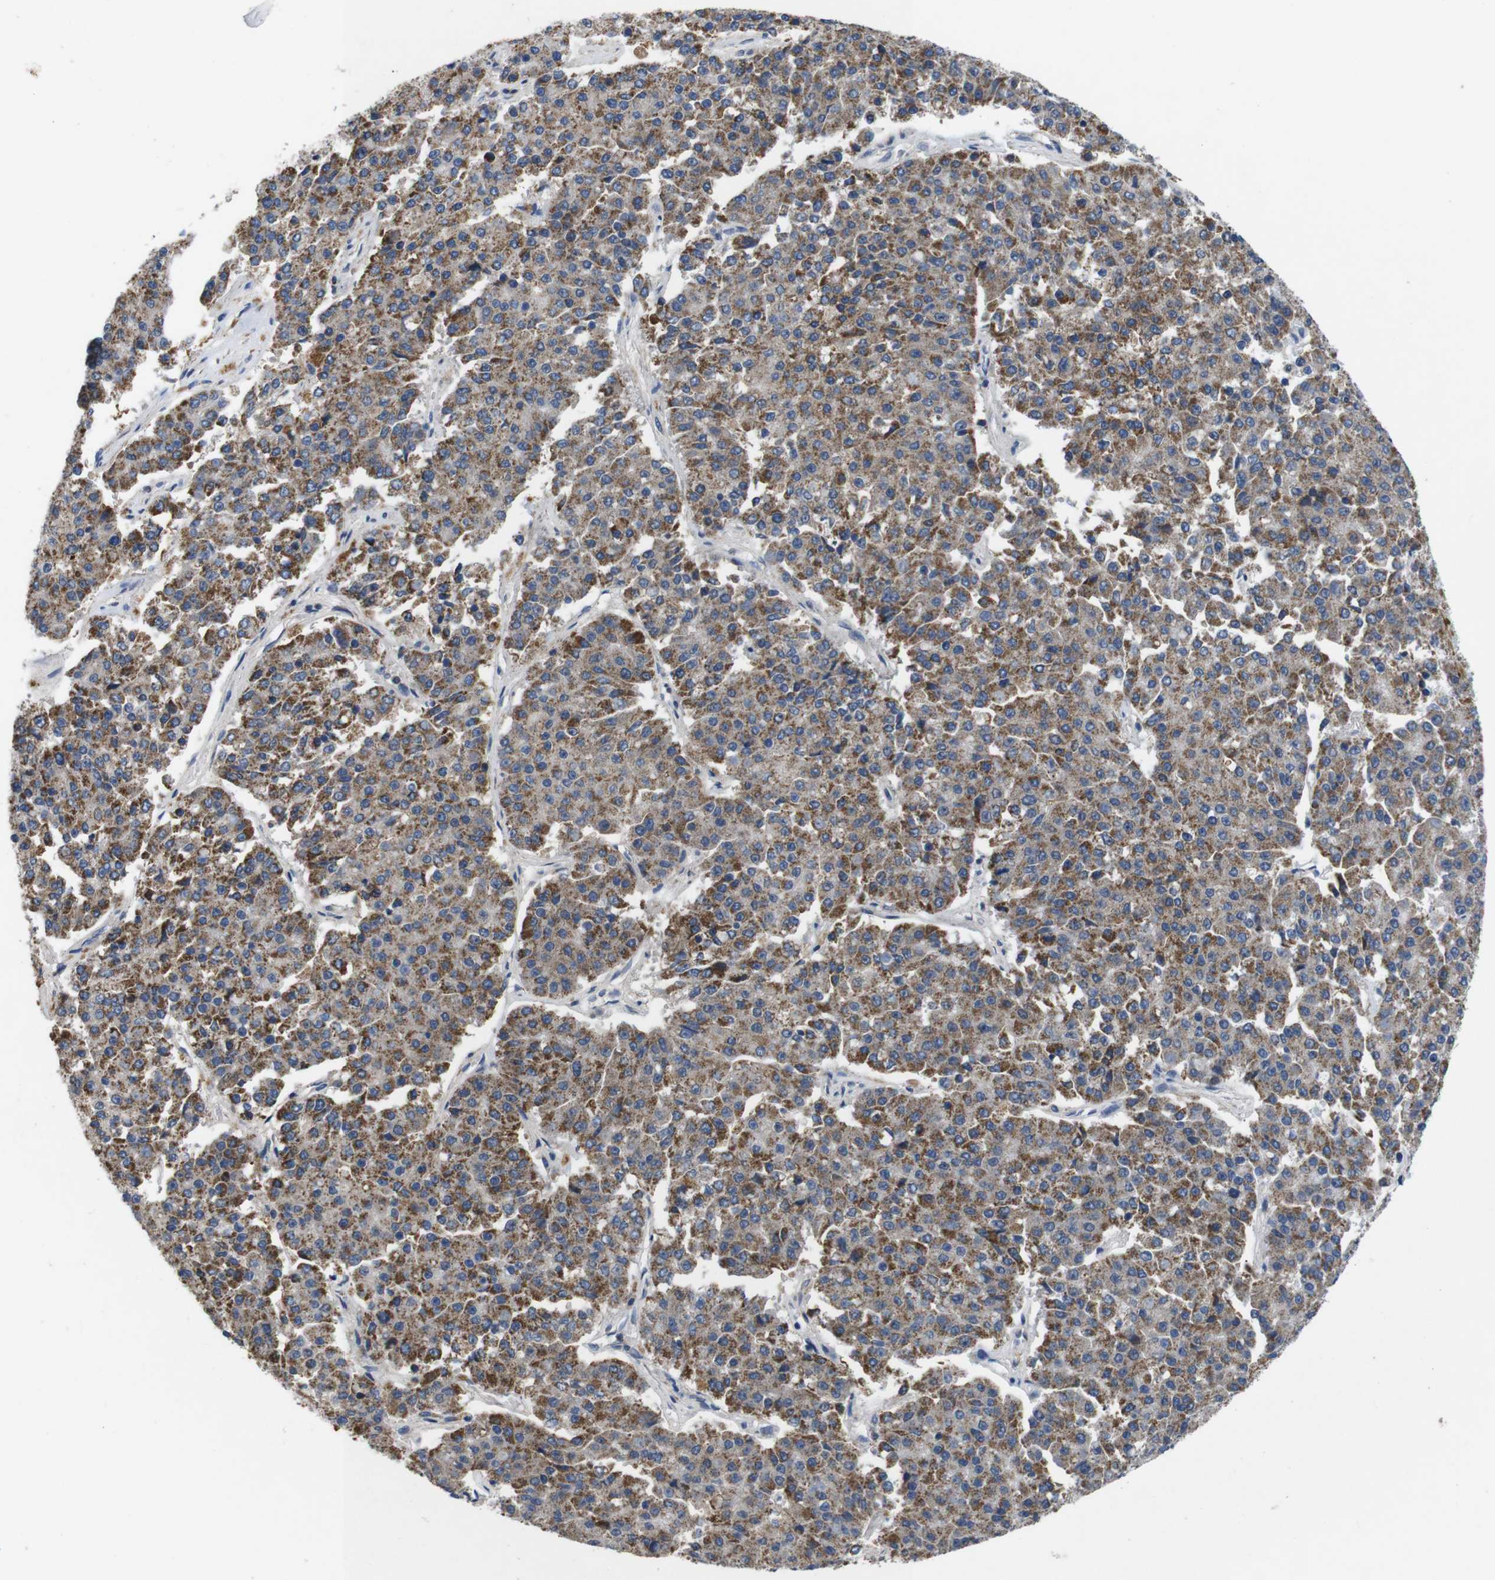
{"staining": {"intensity": "moderate", "quantity": ">75%", "location": "cytoplasmic/membranous"}, "tissue": "pancreatic cancer", "cell_type": "Tumor cells", "image_type": "cancer", "snomed": [{"axis": "morphology", "description": "Adenocarcinoma, NOS"}, {"axis": "topography", "description": "Pancreas"}], "caption": "The image reveals a brown stain indicating the presence of a protein in the cytoplasmic/membranous of tumor cells in adenocarcinoma (pancreatic).", "gene": "F2RL1", "patient": {"sex": "male", "age": 50}}